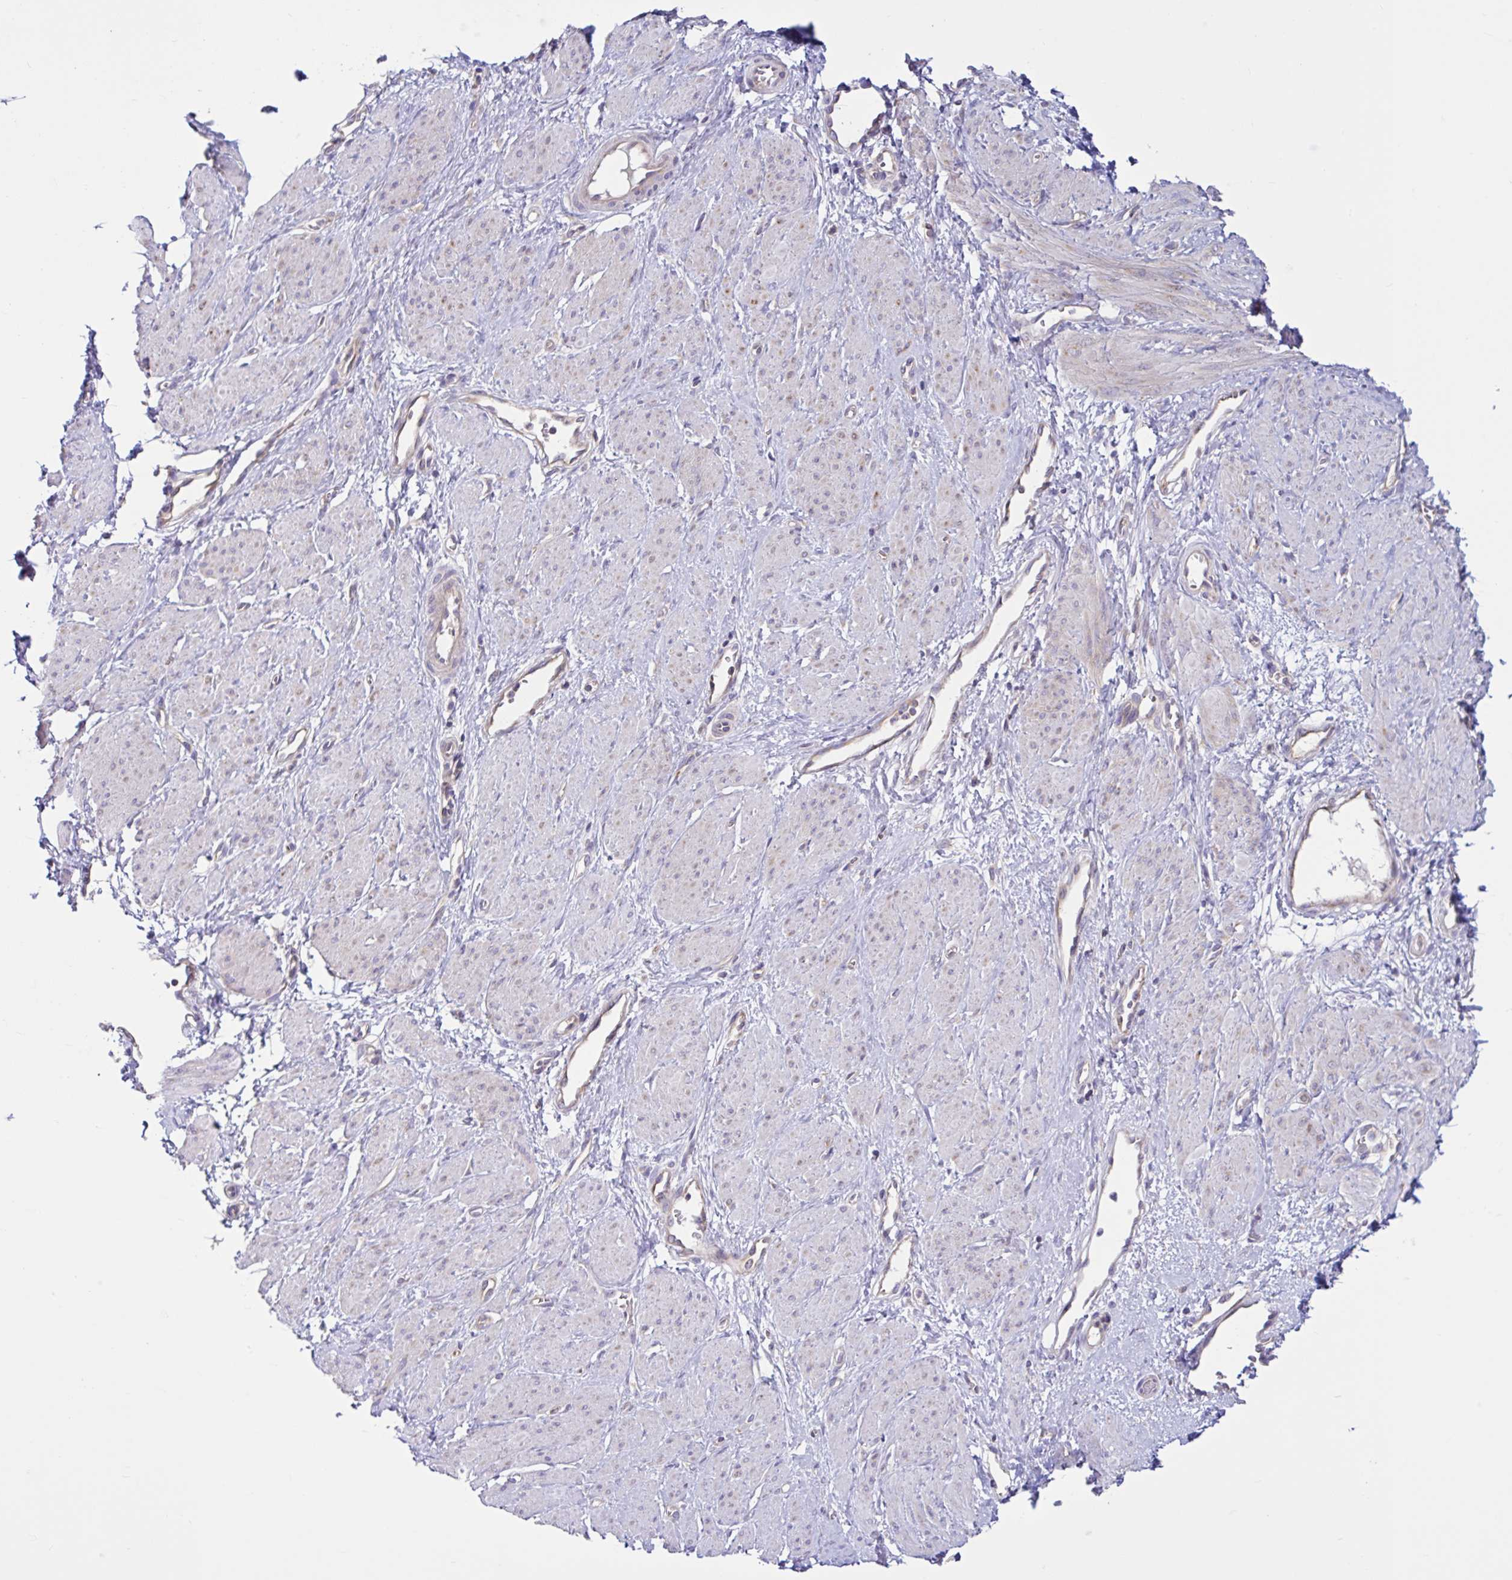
{"staining": {"intensity": "negative", "quantity": "none", "location": "none"}, "tissue": "smooth muscle", "cell_type": "Smooth muscle cells", "image_type": "normal", "snomed": [{"axis": "morphology", "description": "Normal tissue, NOS"}, {"axis": "topography", "description": "Smooth muscle"}, {"axis": "topography", "description": "Uterus"}], "caption": "Smooth muscle cells show no significant staining in benign smooth muscle.", "gene": "LARS1", "patient": {"sex": "female", "age": 39}}